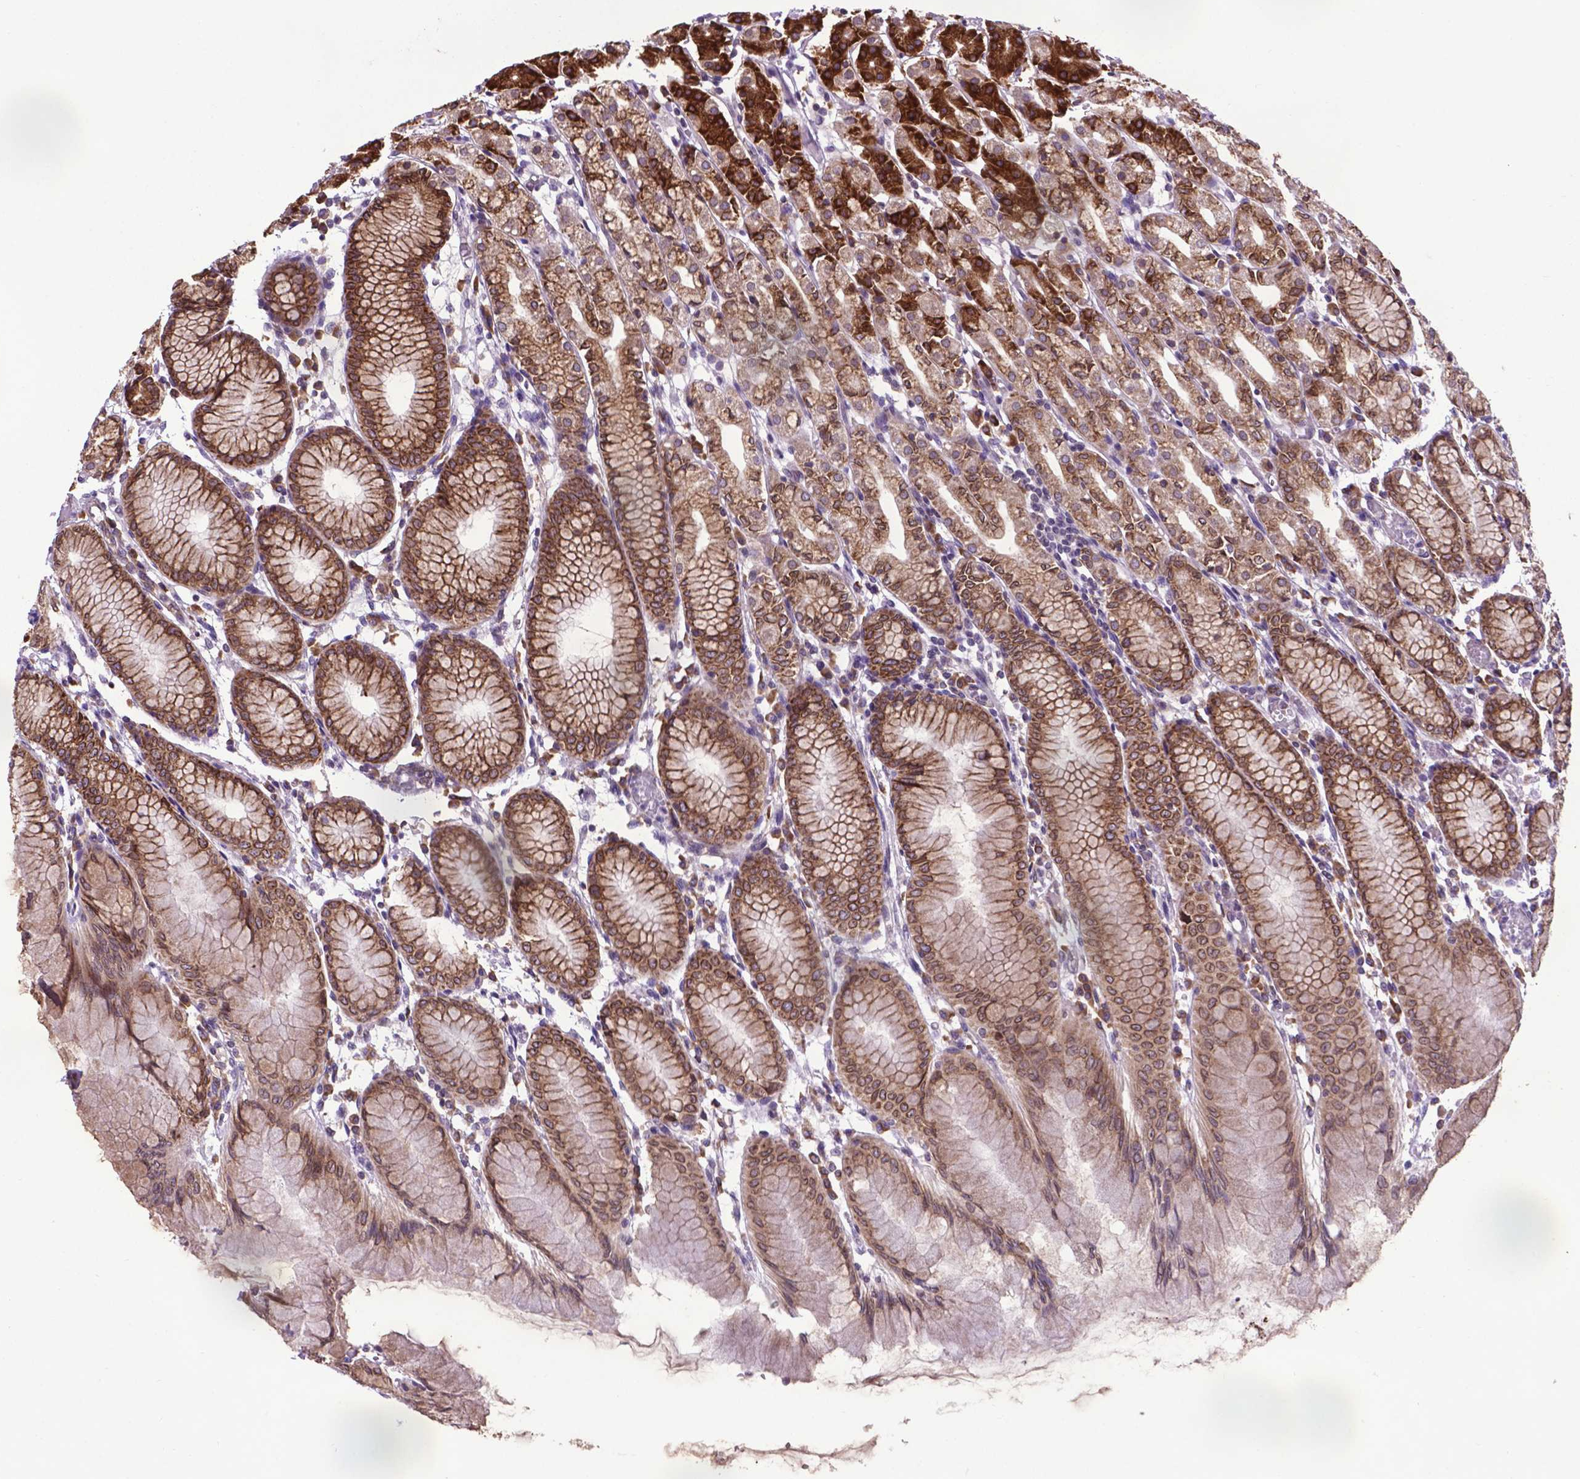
{"staining": {"intensity": "strong", "quantity": ">75%", "location": "cytoplasmic/membranous"}, "tissue": "stomach", "cell_type": "Glandular cells", "image_type": "normal", "snomed": [{"axis": "morphology", "description": "Normal tissue, NOS"}, {"axis": "topography", "description": "Stomach"}], "caption": "About >75% of glandular cells in unremarkable stomach display strong cytoplasmic/membranous protein expression as visualized by brown immunohistochemical staining.", "gene": "ENSG00000269590", "patient": {"sex": "female", "age": 57}}